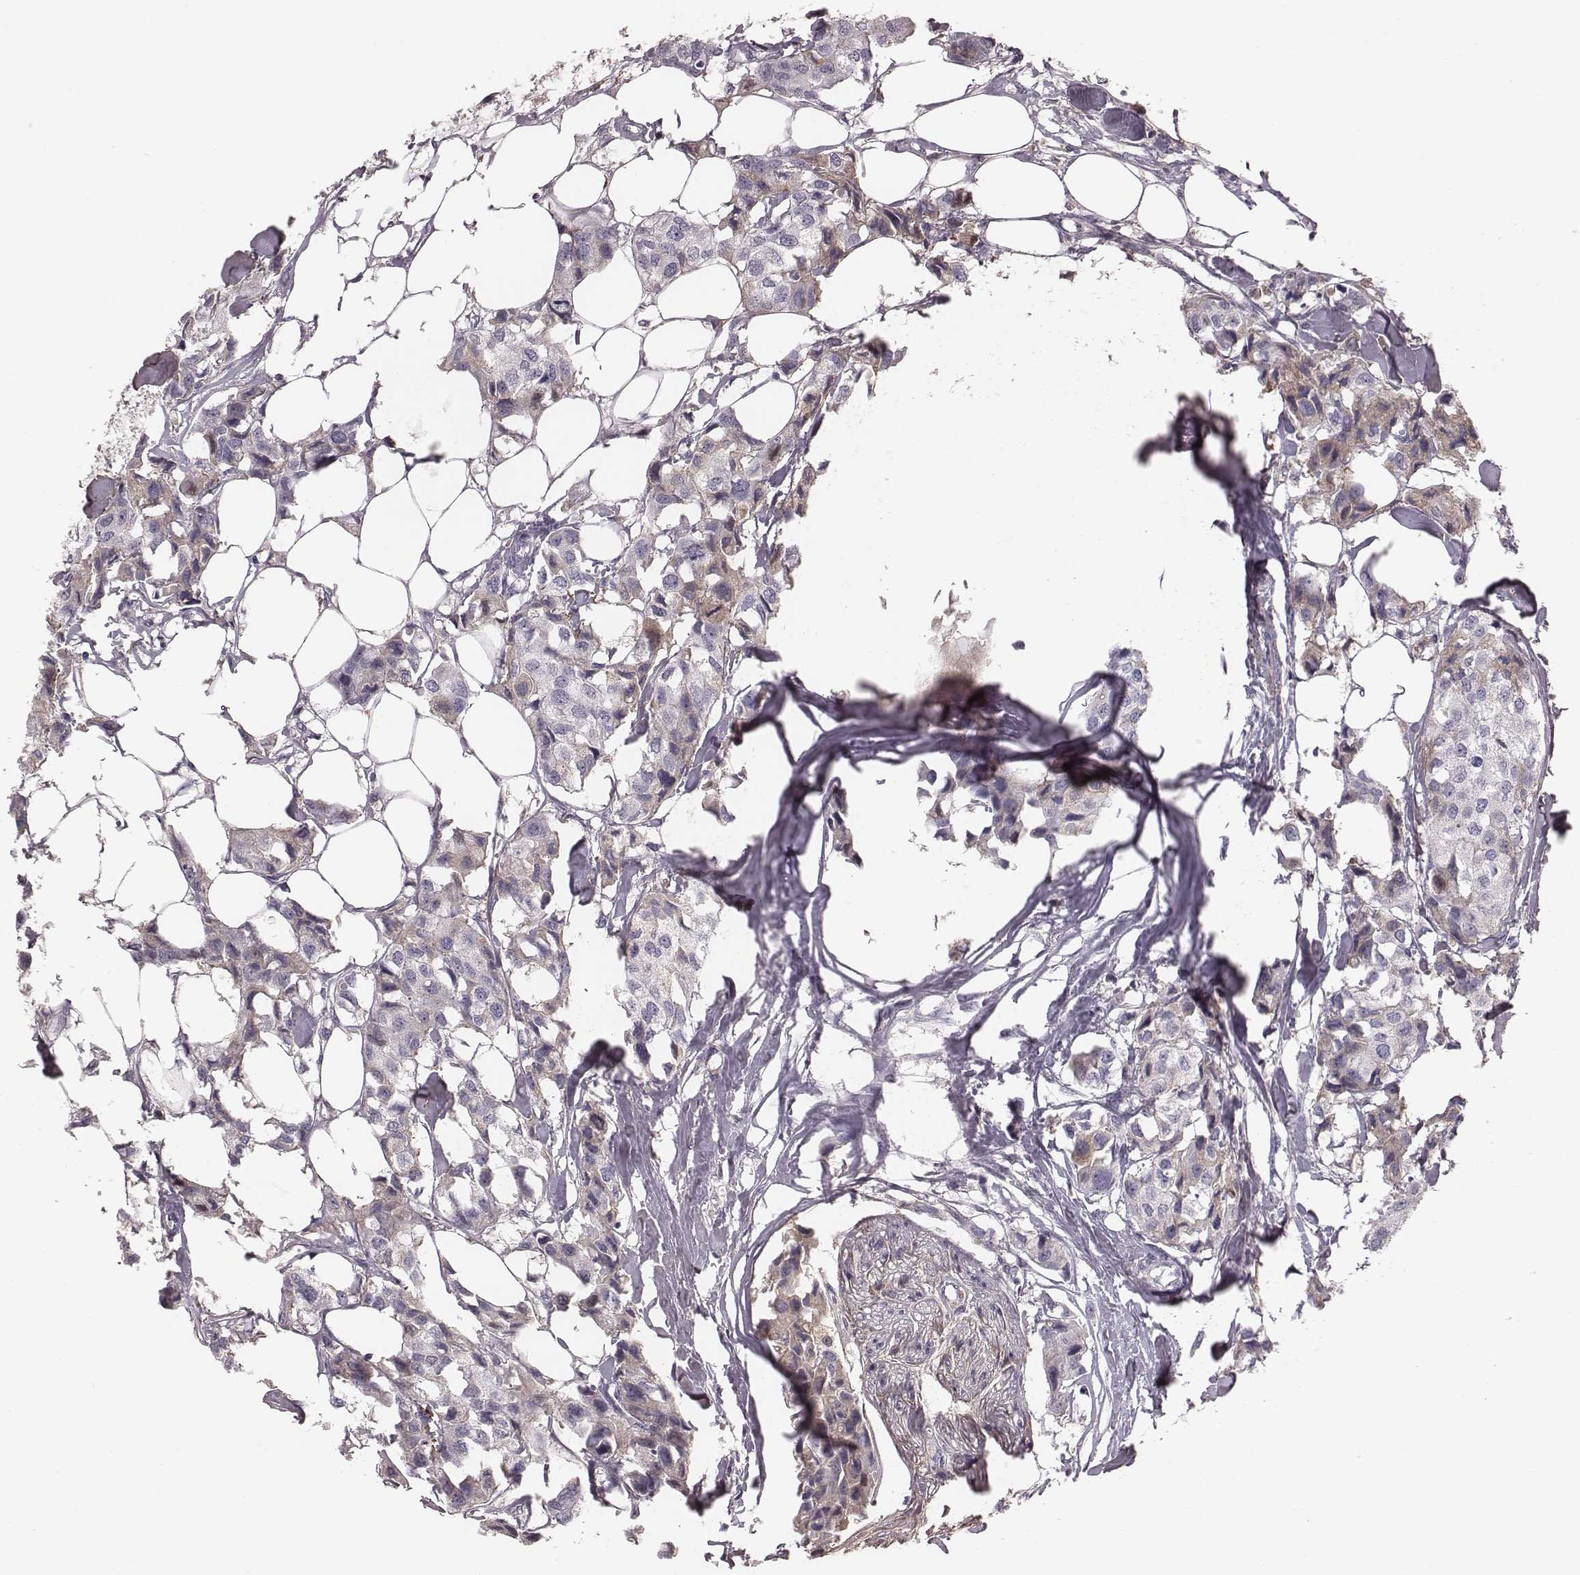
{"staining": {"intensity": "negative", "quantity": "none", "location": "none"}, "tissue": "breast cancer", "cell_type": "Tumor cells", "image_type": "cancer", "snomed": [{"axis": "morphology", "description": "Duct carcinoma"}, {"axis": "topography", "description": "Breast"}], "caption": "Breast invasive ductal carcinoma stained for a protein using IHC exhibits no expression tumor cells.", "gene": "CFTR", "patient": {"sex": "female", "age": 80}}